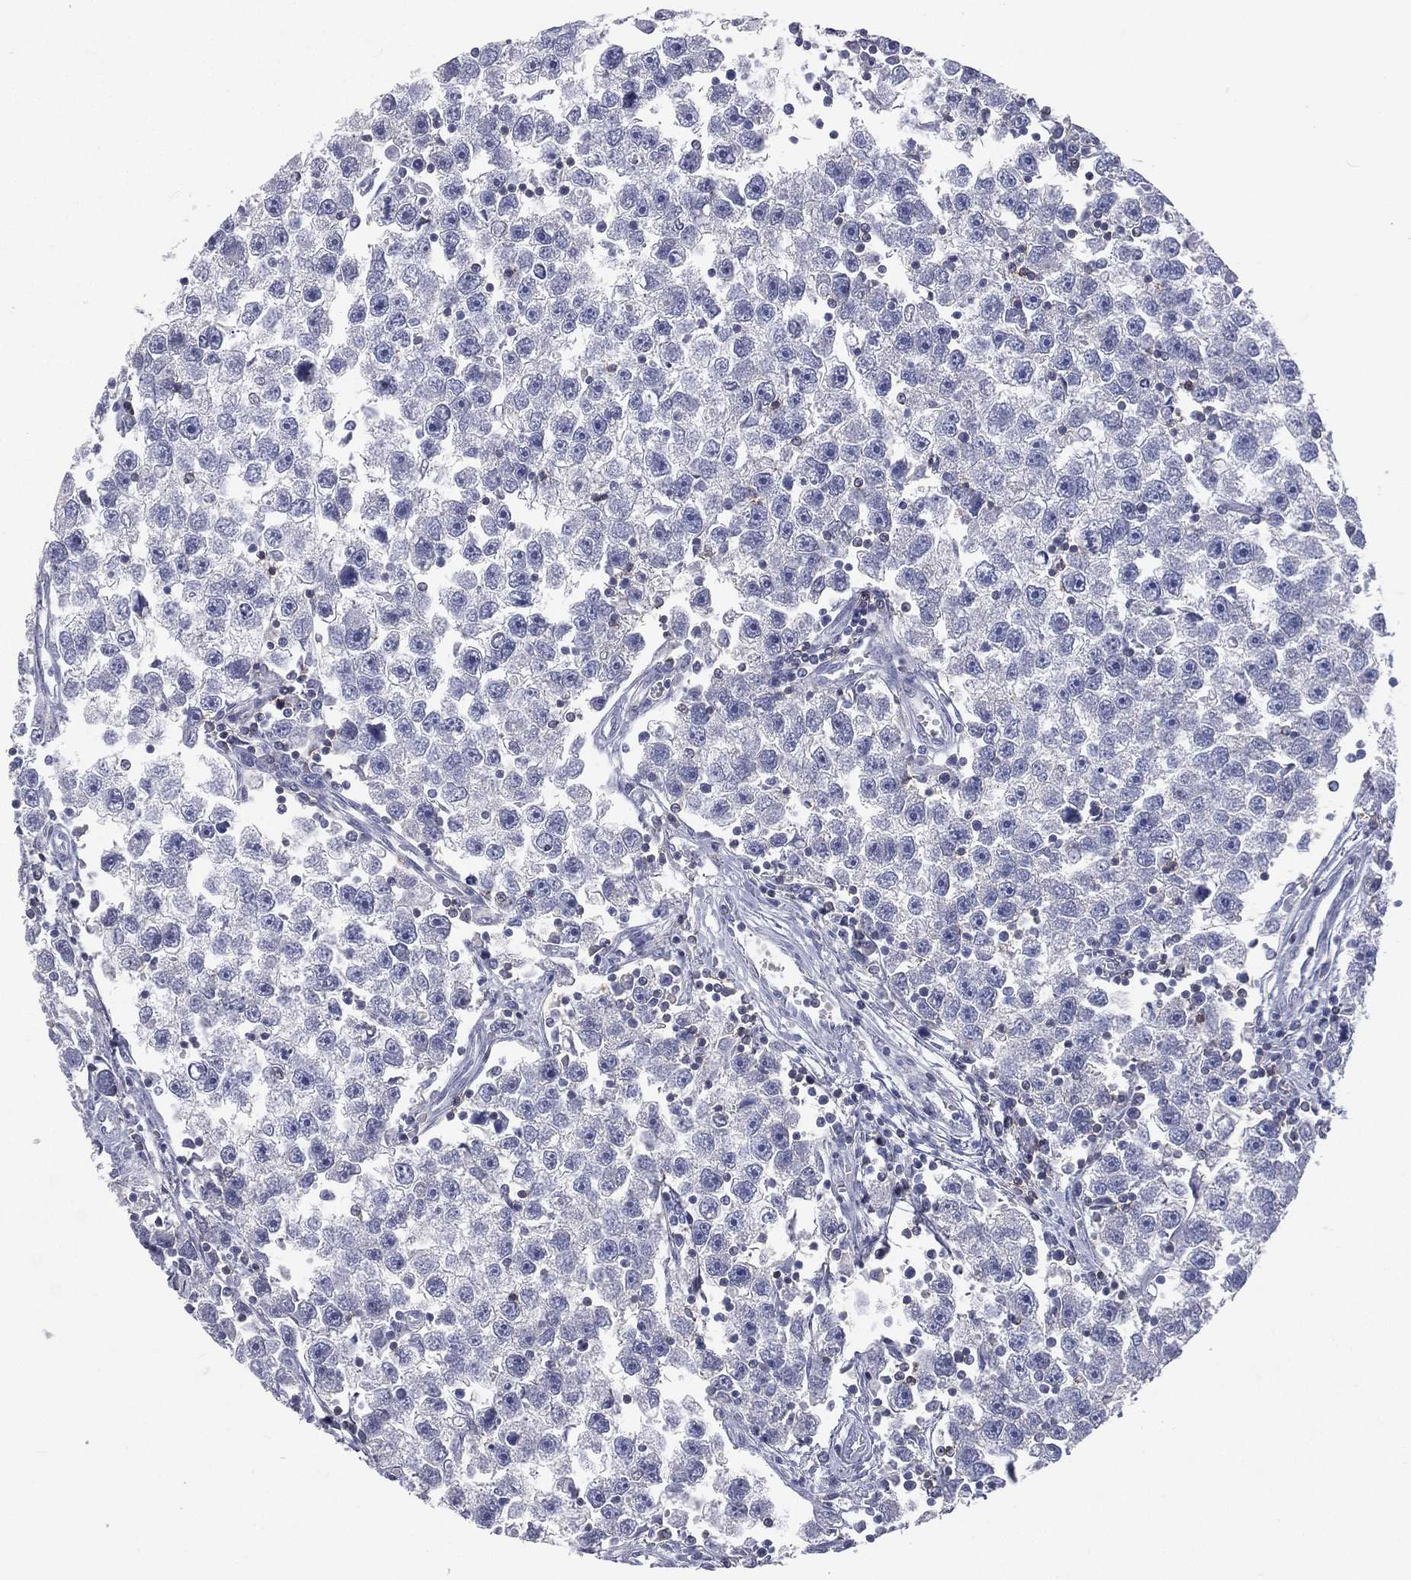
{"staining": {"intensity": "negative", "quantity": "none", "location": "none"}, "tissue": "testis cancer", "cell_type": "Tumor cells", "image_type": "cancer", "snomed": [{"axis": "morphology", "description": "Seminoma, NOS"}, {"axis": "topography", "description": "Testis"}], "caption": "Seminoma (testis) was stained to show a protein in brown. There is no significant expression in tumor cells.", "gene": "CD3D", "patient": {"sex": "male", "age": 30}}